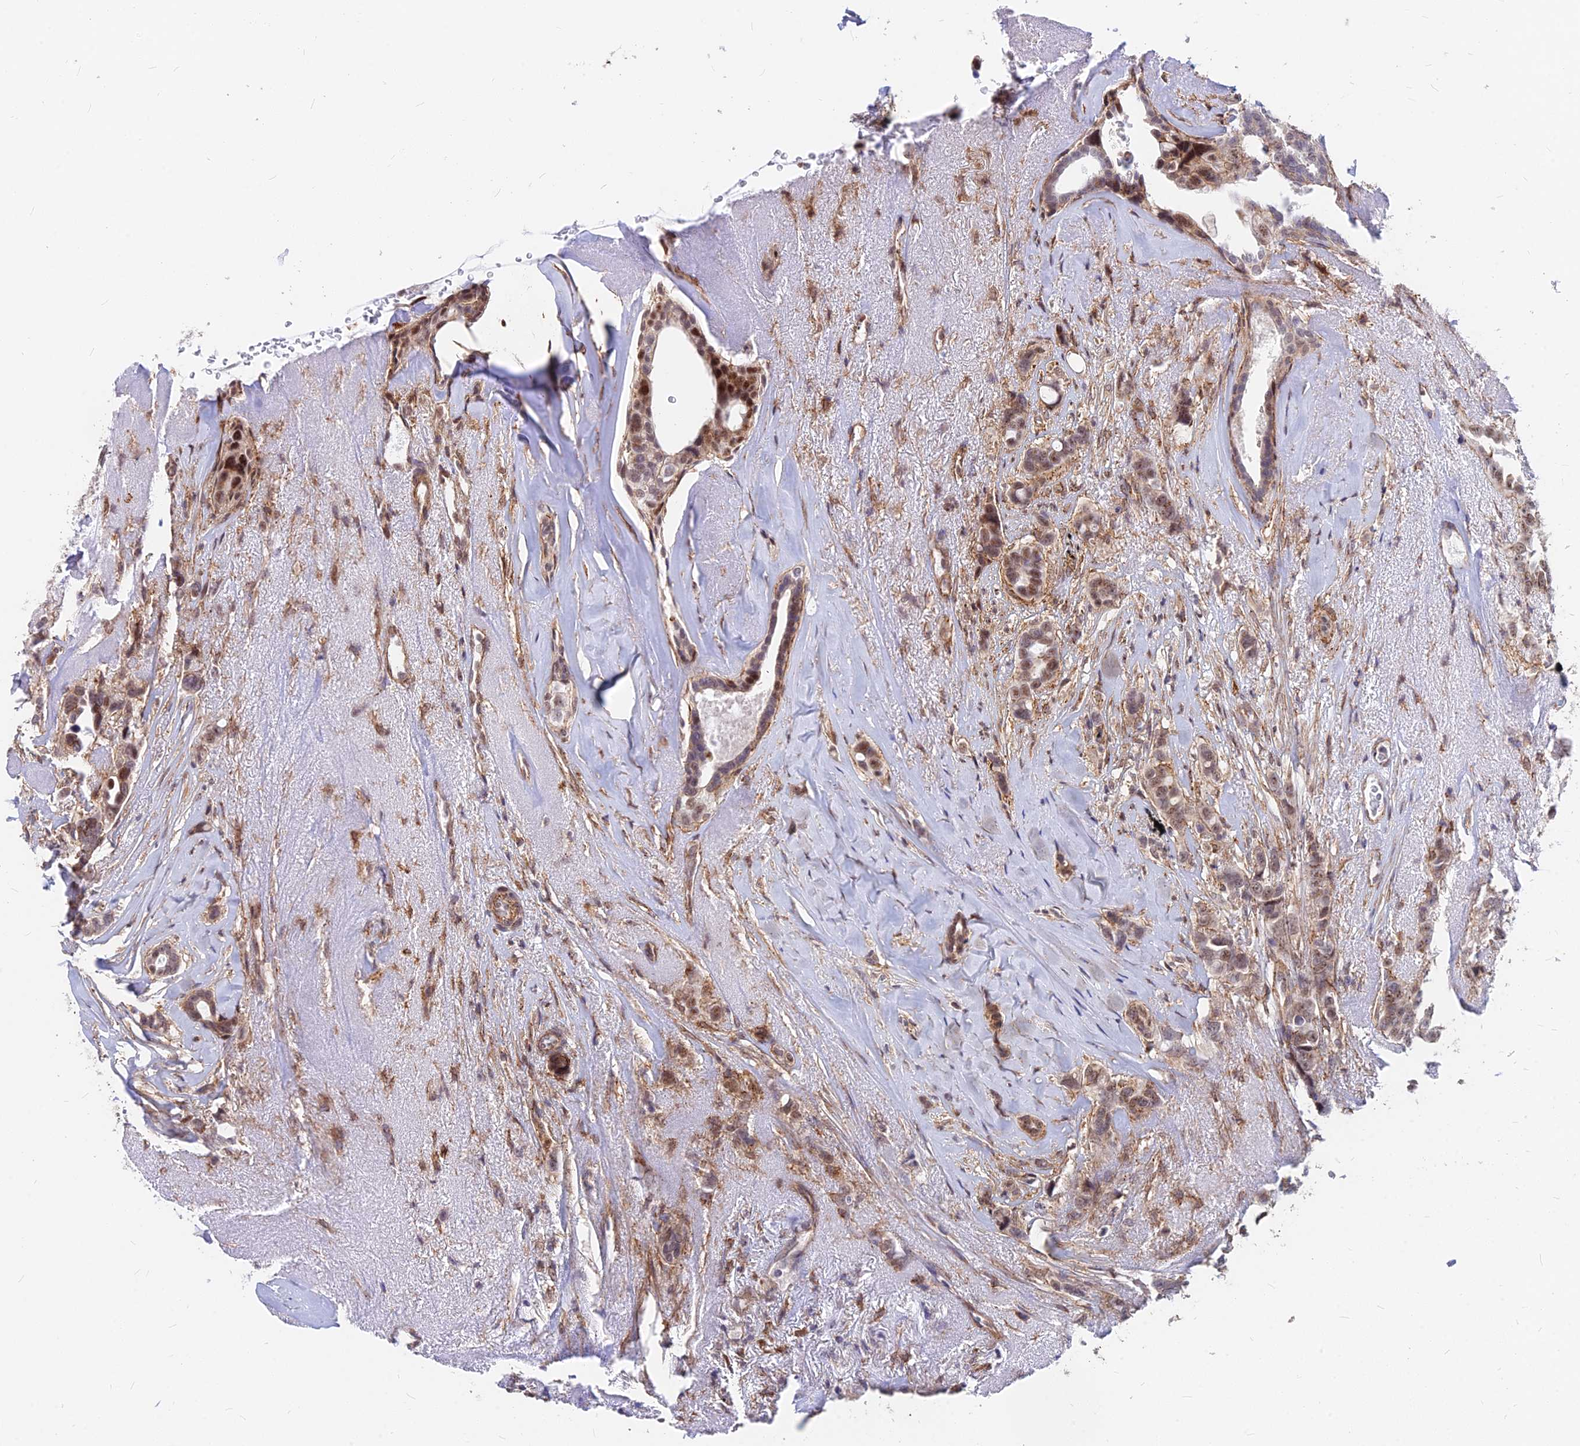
{"staining": {"intensity": "moderate", "quantity": ">75%", "location": "nuclear"}, "tissue": "breast cancer", "cell_type": "Tumor cells", "image_type": "cancer", "snomed": [{"axis": "morphology", "description": "Lobular carcinoma"}, {"axis": "topography", "description": "Breast"}], "caption": "Immunohistochemical staining of human lobular carcinoma (breast) shows medium levels of moderate nuclear expression in approximately >75% of tumor cells.", "gene": "VSTM2L", "patient": {"sex": "female", "age": 51}}